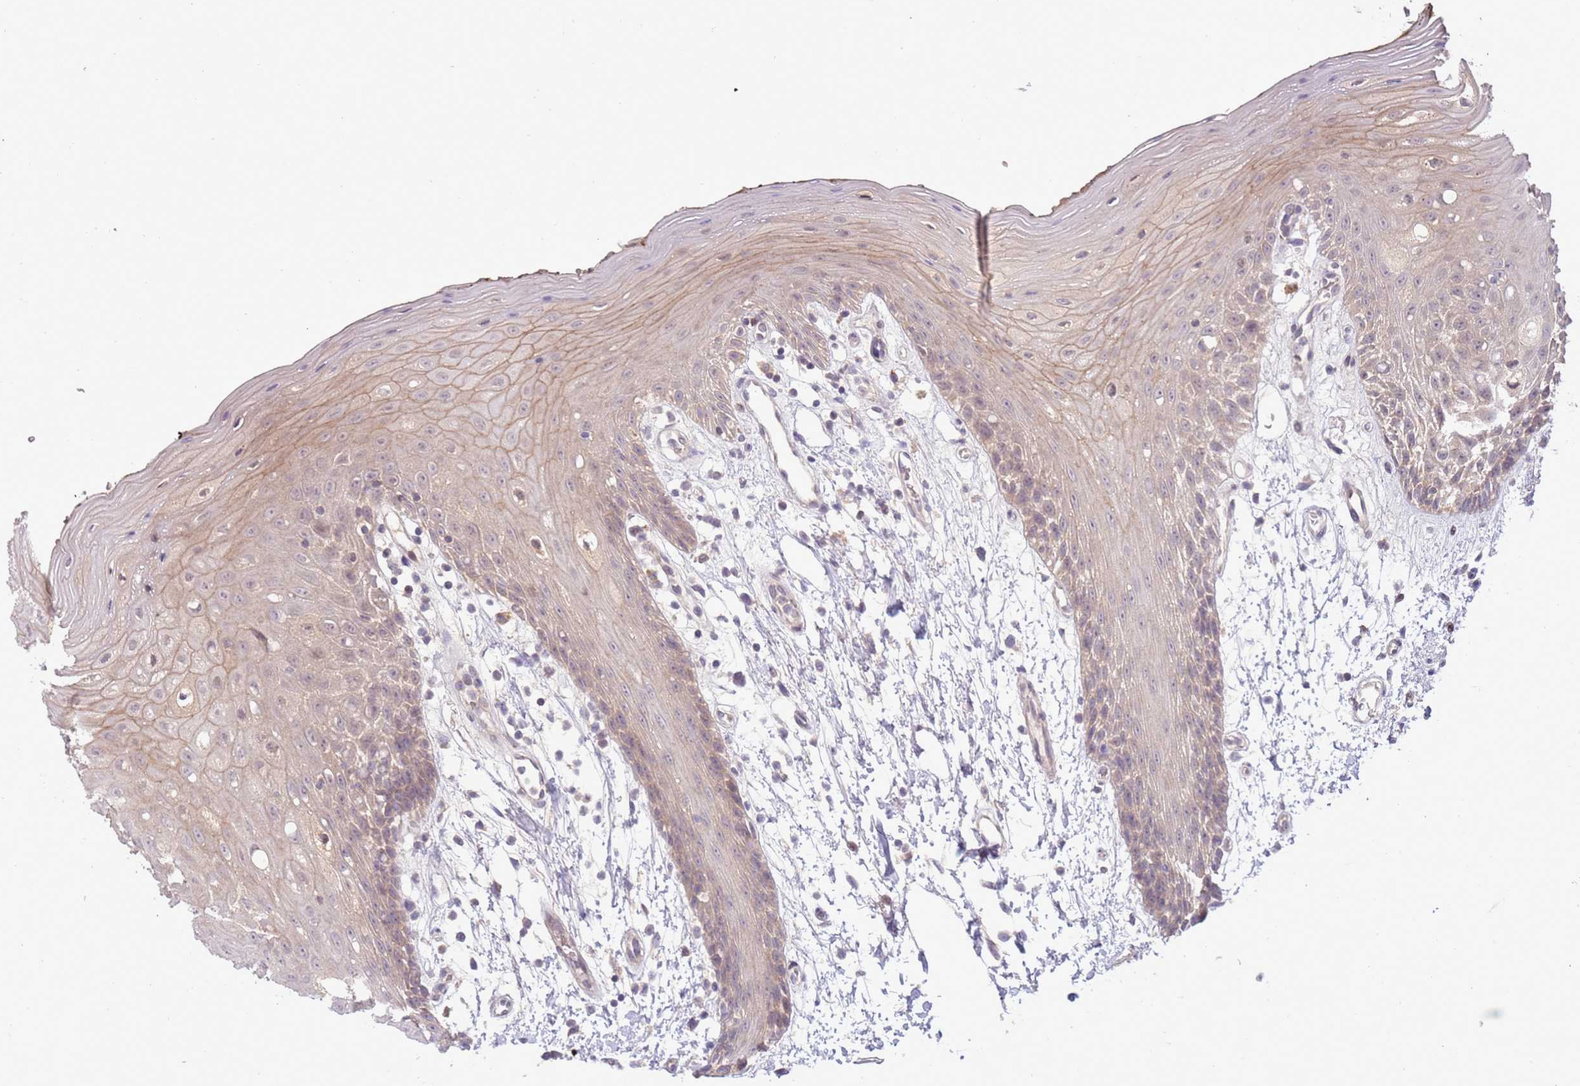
{"staining": {"intensity": "weak", "quantity": "25%-75%", "location": "cytoplasmic/membranous"}, "tissue": "oral mucosa", "cell_type": "Squamous epithelial cells", "image_type": "normal", "snomed": [{"axis": "morphology", "description": "Normal tissue, NOS"}, {"axis": "topography", "description": "Oral tissue"}, {"axis": "topography", "description": "Tounge, NOS"}], "caption": "Oral mucosa stained with IHC shows weak cytoplasmic/membranous expression in about 25%-75% of squamous epithelial cells.", "gene": "SHROOM3", "patient": {"sex": "female", "age": 59}}